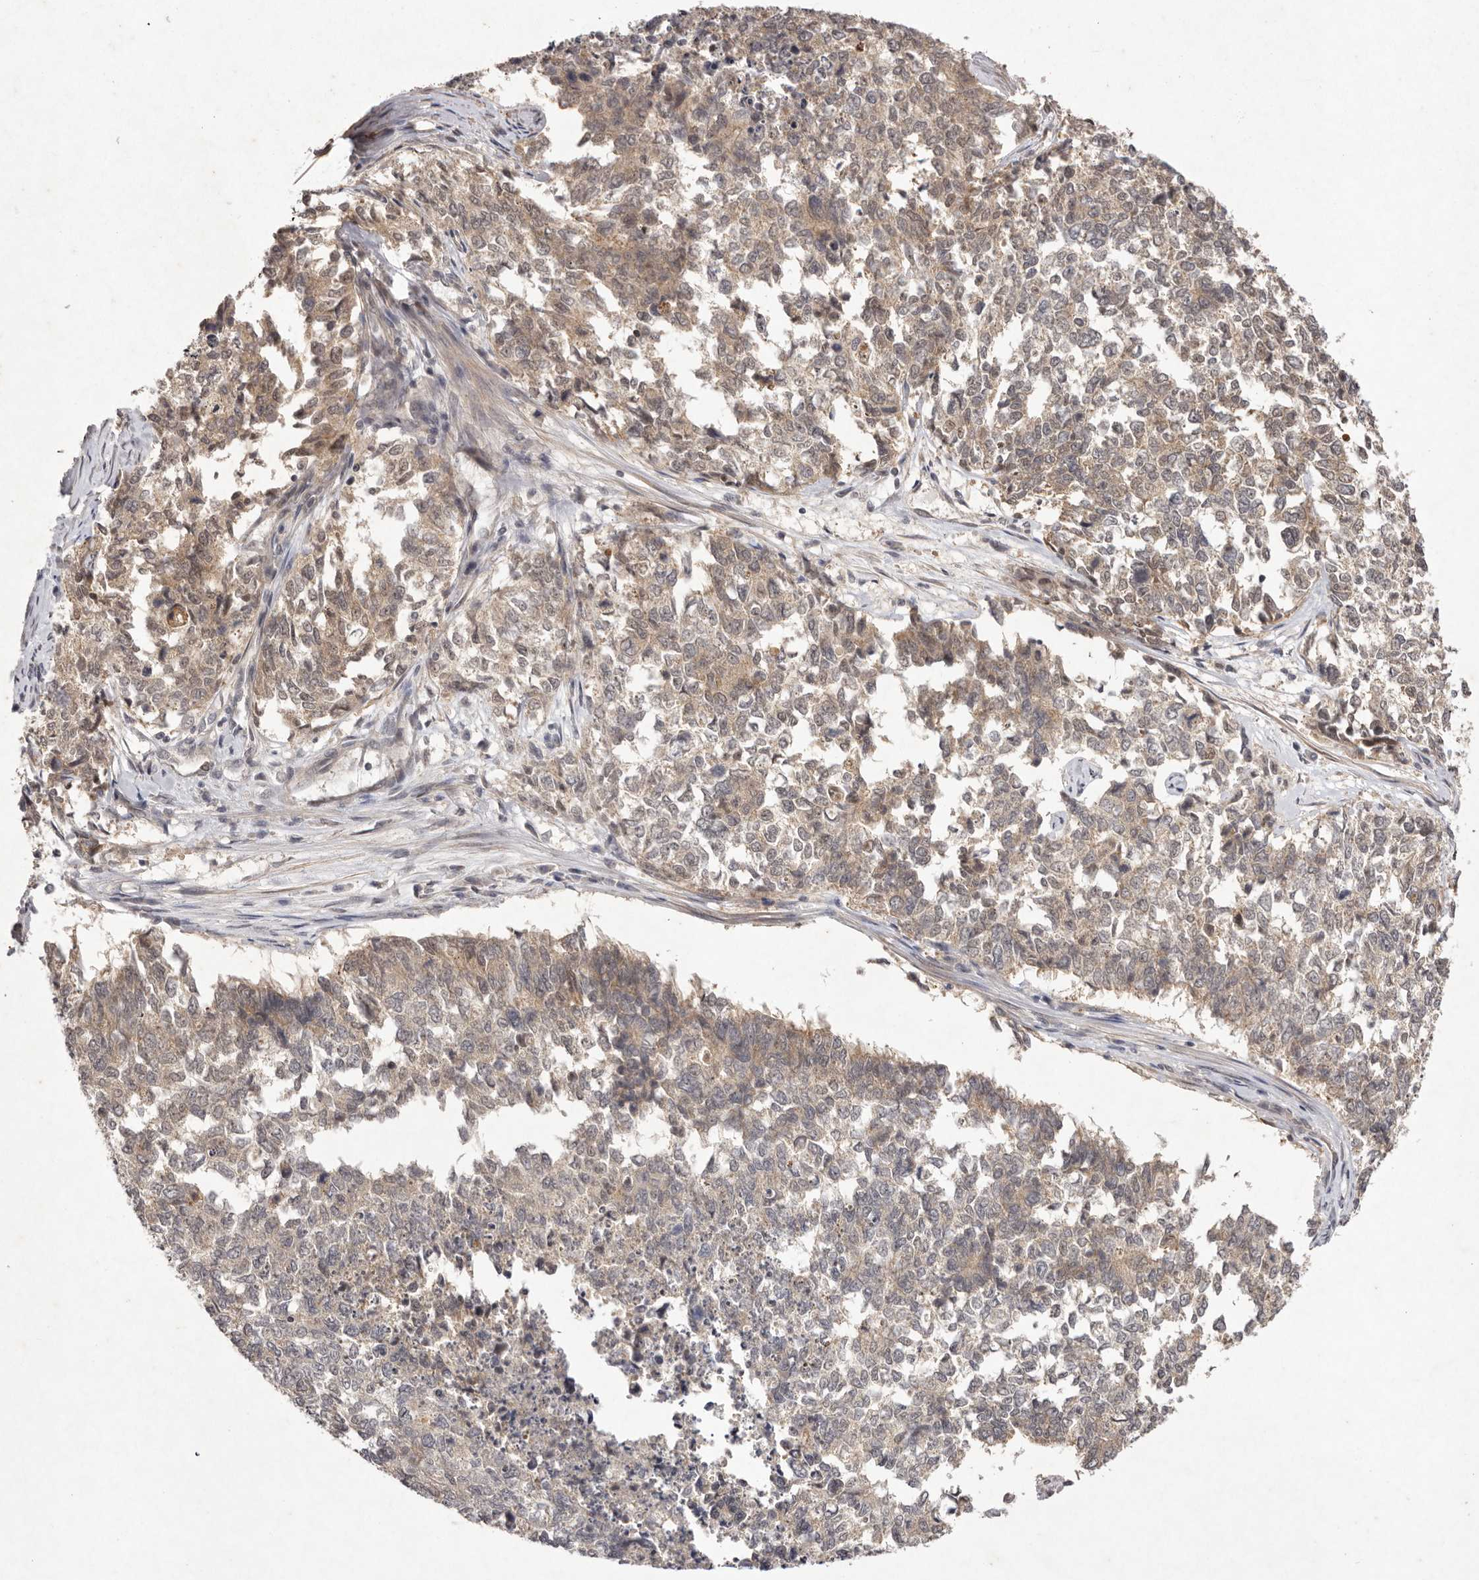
{"staining": {"intensity": "weak", "quantity": ">75%", "location": "cytoplasmic/membranous"}, "tissue": "cervical cancer", "cell_type": "Tumor cells", "image_type": "cancer", "snomed": [{"axis": "morphology", "description": "Squamous cell carcinoma, NOS"}, {"axis": "topography", "description": "Cervix"}], "caption": "Tumor cells show low levels of weak cytoplasmic/membranous staining in about >75% of cells in squamous cell carcinoma (cervical).", "gene": "BUD31", "patient": {"sex": "female", "age": 63}}